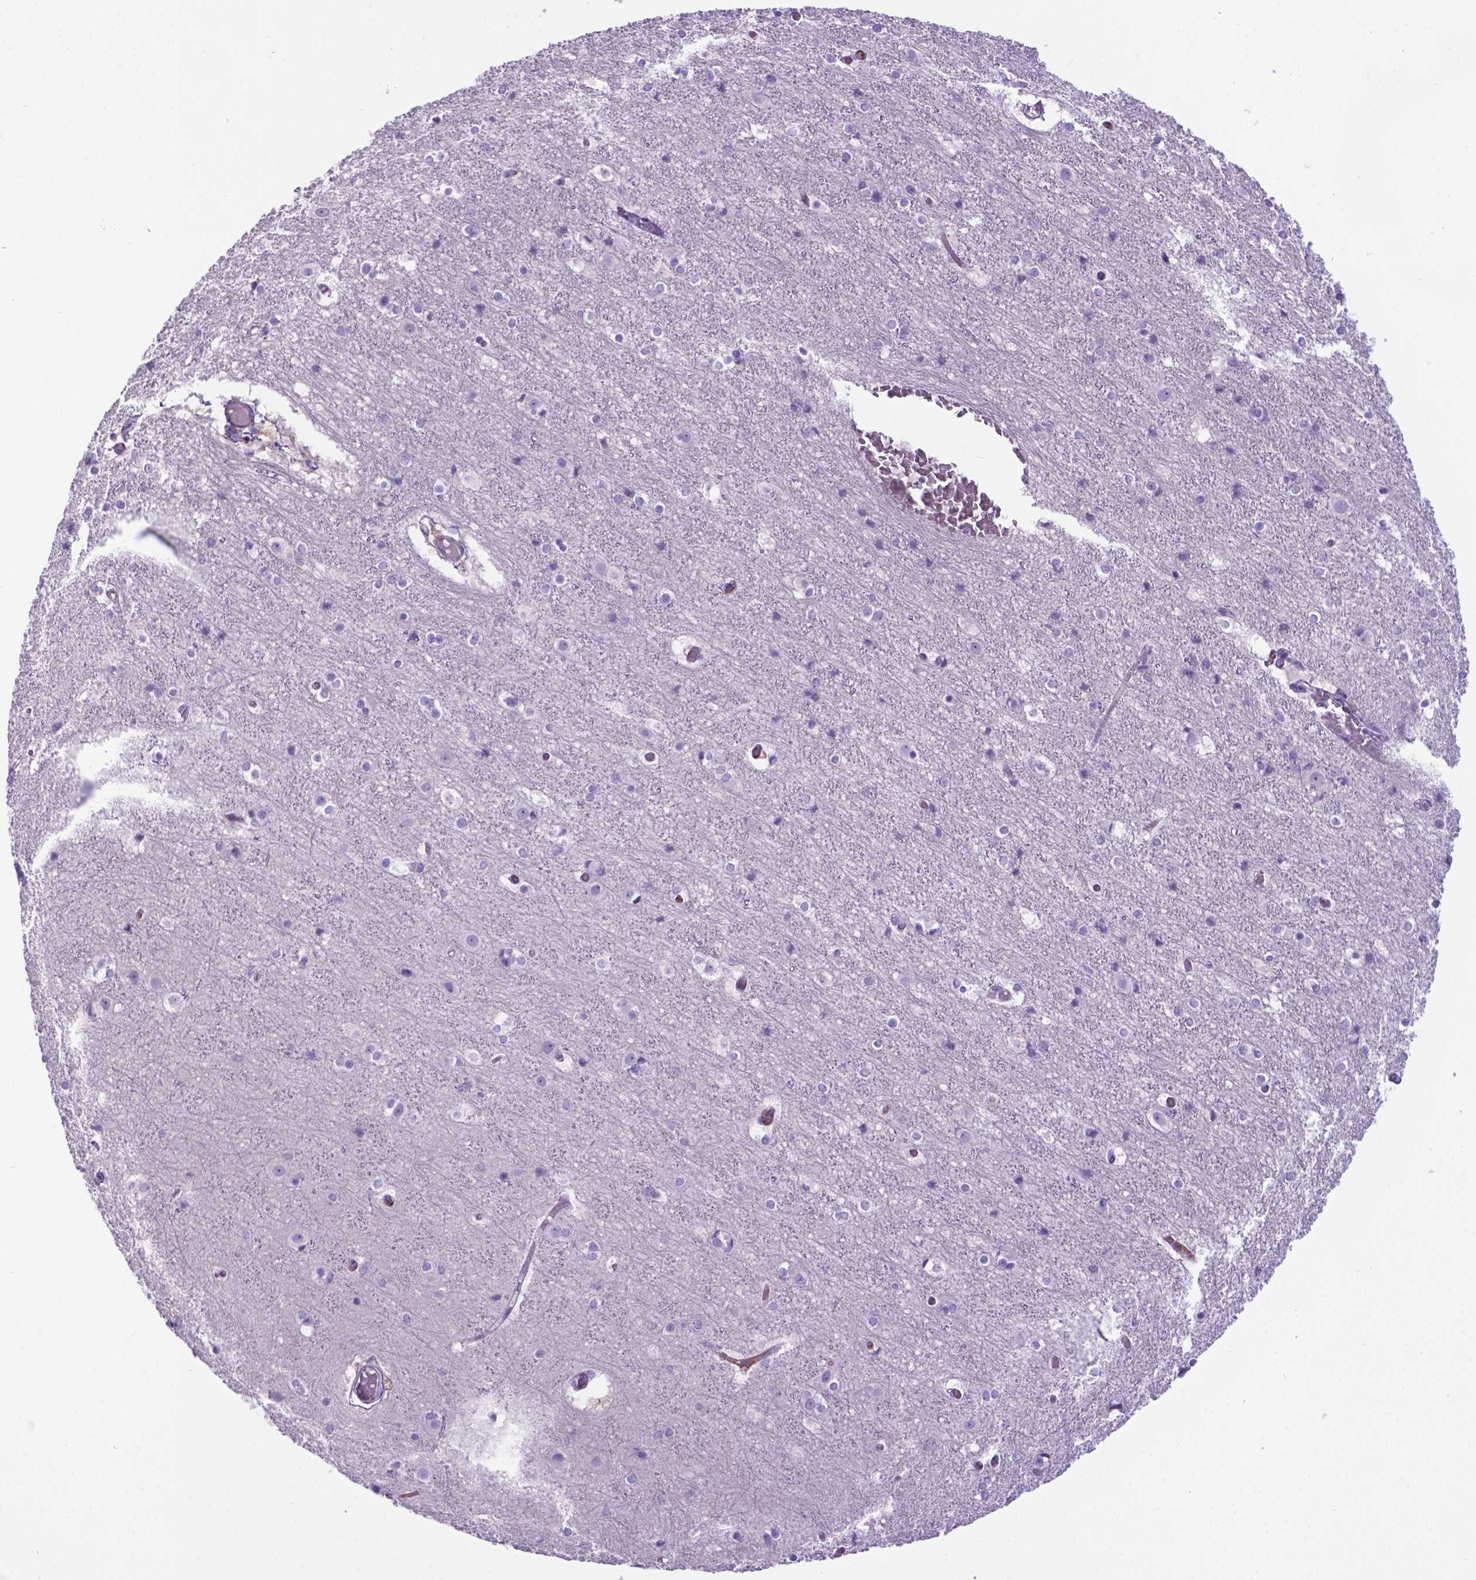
{"staining": {"intensity": "moderate", "quantity": "<25%", "location": "cytoplasmic/membranous"}, "tissue": "cerebral cortex", "cell_type": "Endothelial cells", "image_type": "normal", "snomed": [{"axis": "morphology", "description": "Normal tissue, NOS"}, {"axis": "topography", "description": "Cerebral cortex"}], "caption": "Immunohistochemical staining of benign human cerebral cortex exhibits moderate cytoplasmic/membranous protein expression in approximately <25% of endothelial cells. The staining was performed using DAB to visualize the protein expression in brown, while the nuclei were stained in blue with hematoxylin (Magnification: 20x).", "gene": "LZTR1", "patient": {"sex": "female", "age": 52}}